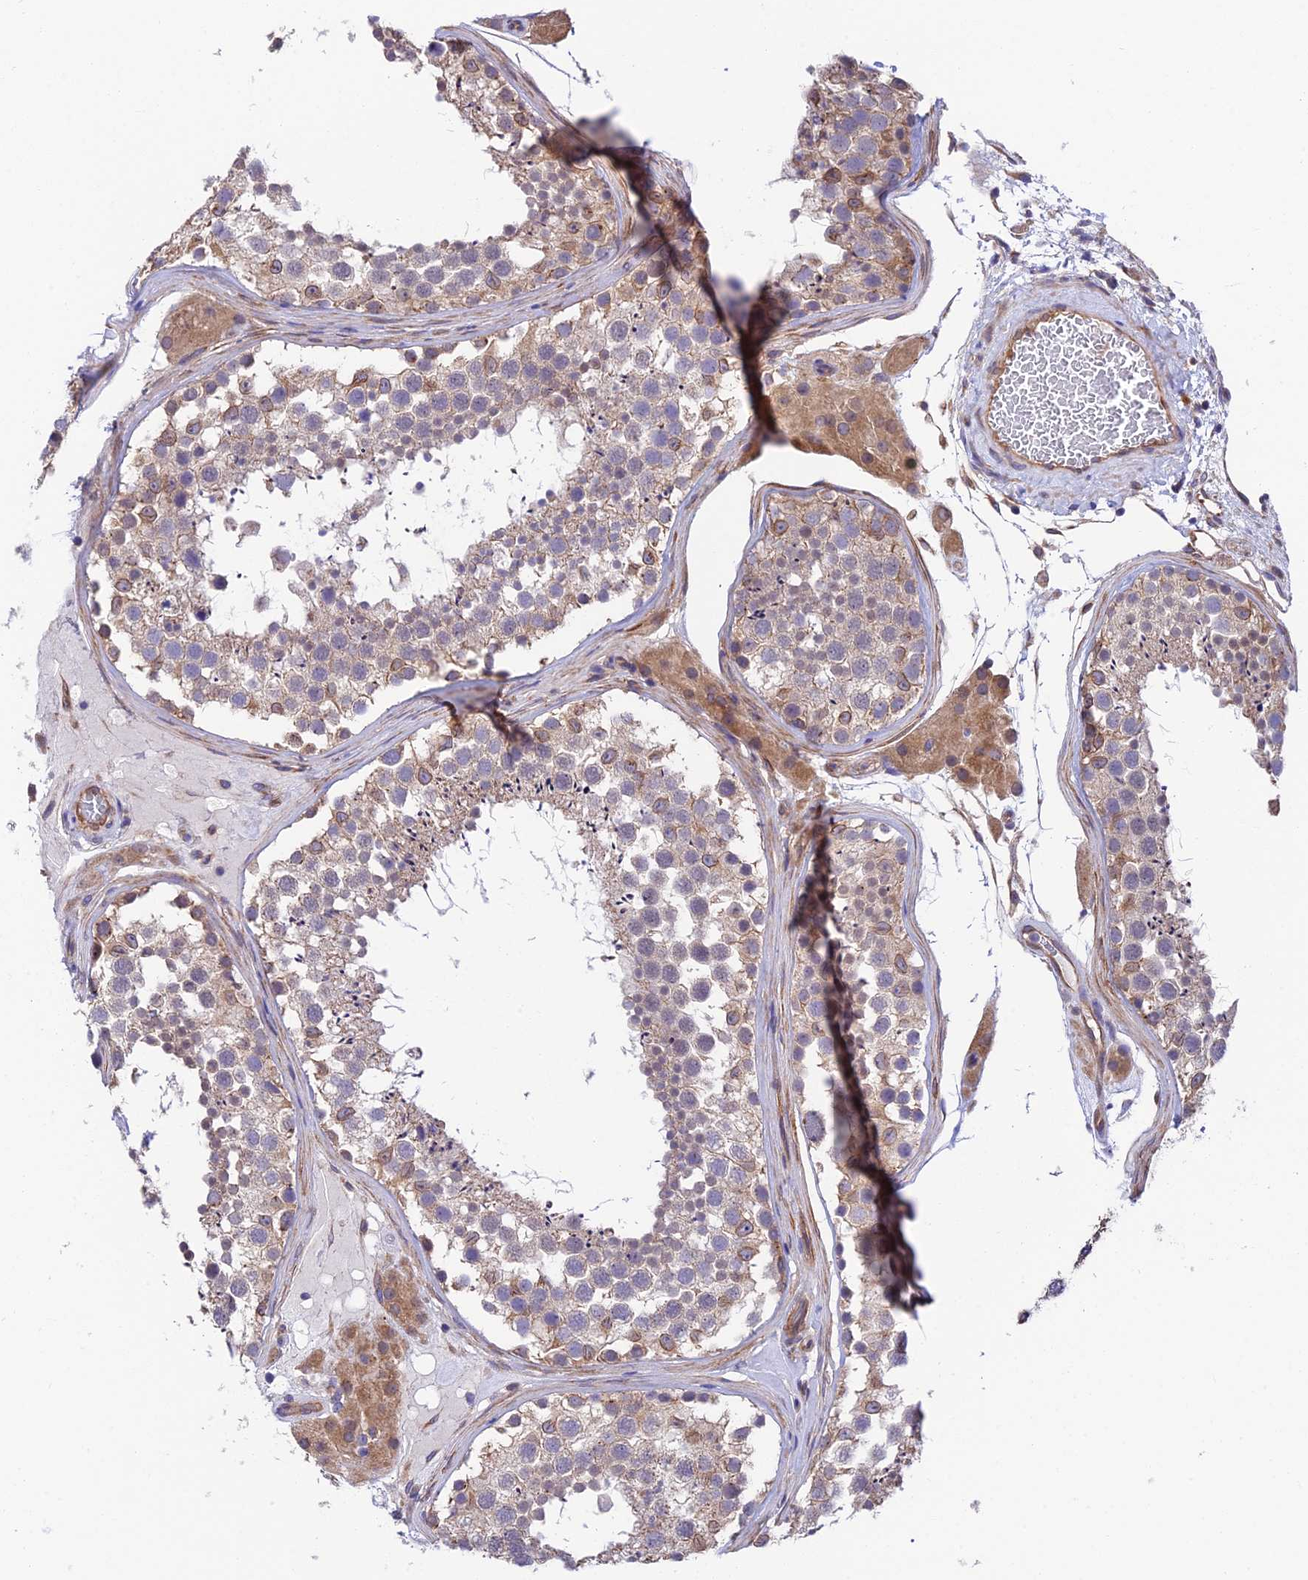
{"staining": {"intensity": "weak", "quantity": "25%-75%", "location": "cytoplasmic/membranous"}, "tissue": "testis", "cell_type": "Cells in seminiferous ducts", "image_type": "normal", "snomed": [{"axis": "morphology", "description": "Normal tissue, NOS"}, {"axis": "topography", "description": "Testis"}], "caption": "Weak cytoplasmic/membranous protein positivity is seen in about 25%-75% of cells in seminiferous ducts in testis. (DAB = brown stain, brightfield microscopy at high magnification).", "gene": "QRFP", "patient": {"sex": "male", "age": 46}}